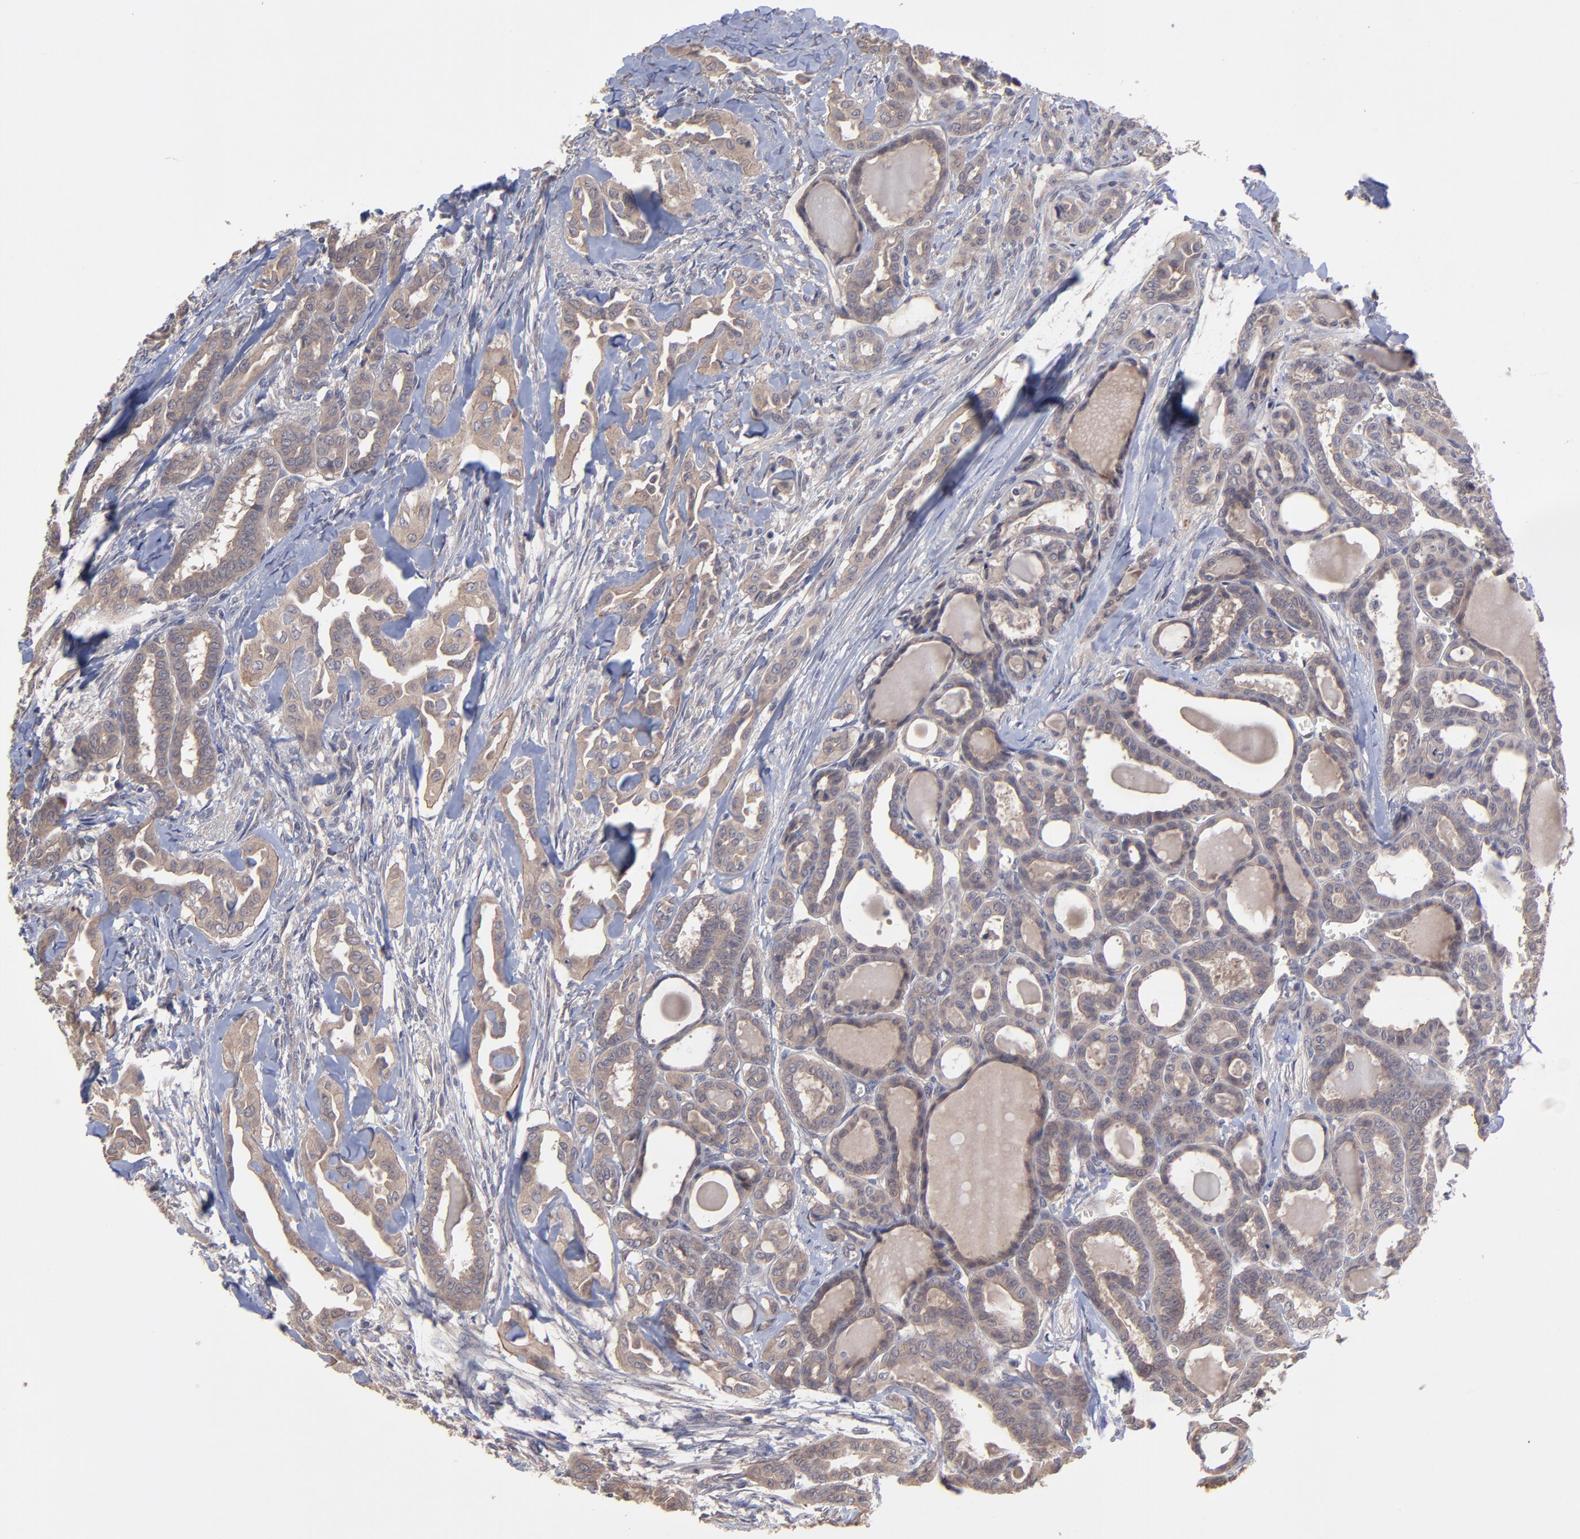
{"staining": {"intensity": "weak", "quantity": "25%-75%", "location": "cytoplasmic/membranous"}, "tissue": "thyroid cancer", "cell_type": "Tumor cells", "image_type": "cancer", "snomed": [{"axis": "morphology", "description": "Carcinoma, NOS"}, {"axis": "topography", "description": "Thyroid gland"}], "caption": "Thyroid cancer (carcinoma) stained with DAB (3,3'-diaminobenzidine) immunohistochemistry demonstrates low levels of weak cytoplasmic/membranous positivity in approximately 25%-75% of tumor cells.", "gene": "ZNF780B", "patient": {"sex": "female", "age": 91}}